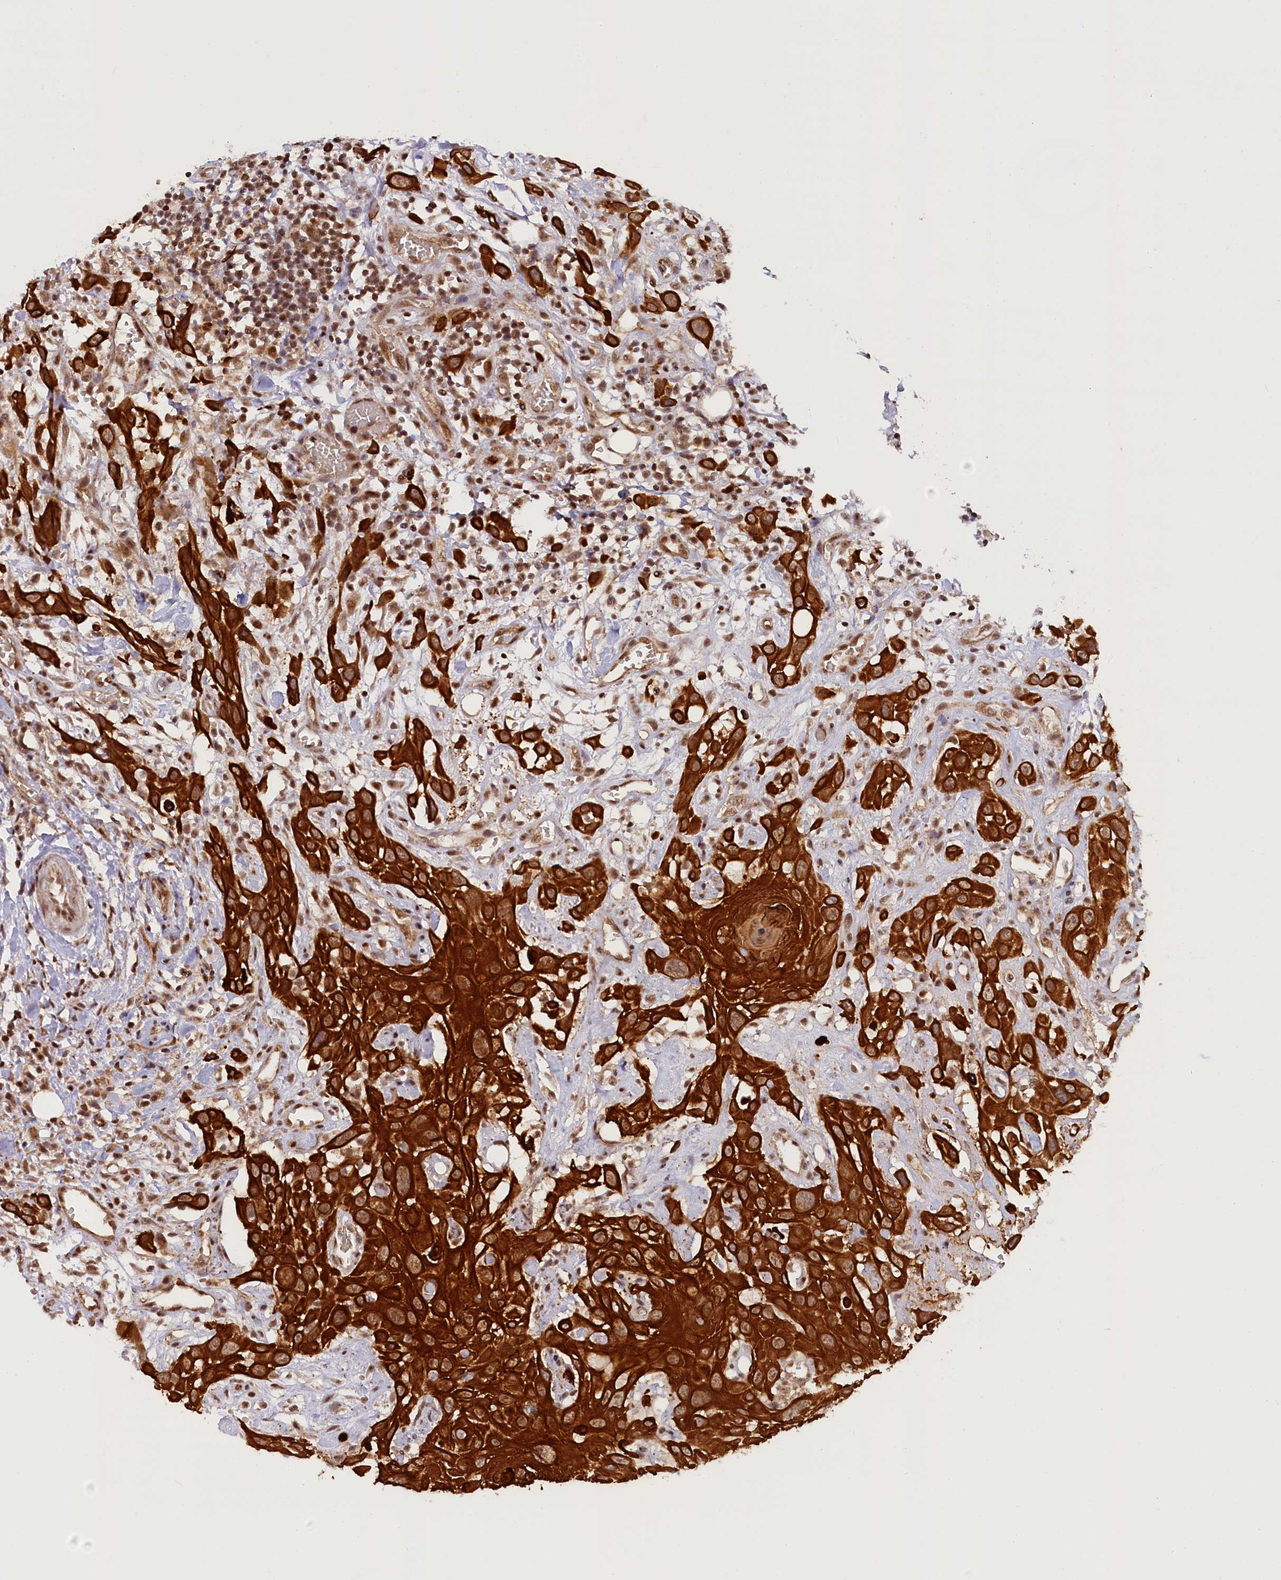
{"staining": {"intensity": "strong", "quantity": ">75%", "location": "cytoplasmic/membranous"}, "tissue": "head and neck cancer", "cell_type": "Tumor cells", "image_type": "cancer", "snomed": [{"axis": "morphology", "description": "Squamous cell carcinoma, NOS"}, {"axis": "topography", "description": "Head-Neck"}], "caption": "Immunohistochemical staining of human head and neck squamous cell carcinoma displays high levels of strong cytoplasmic/membranous protein expression in about >75% of tumor cells. The staining was performed using DAB (3,3'-diaminobenzidine), with brown indicating positive protein expression. Nuclei are stained blue with hematoxylin.", "gene": "CARD8", "patient": {"sex": "male", "age": 81}}